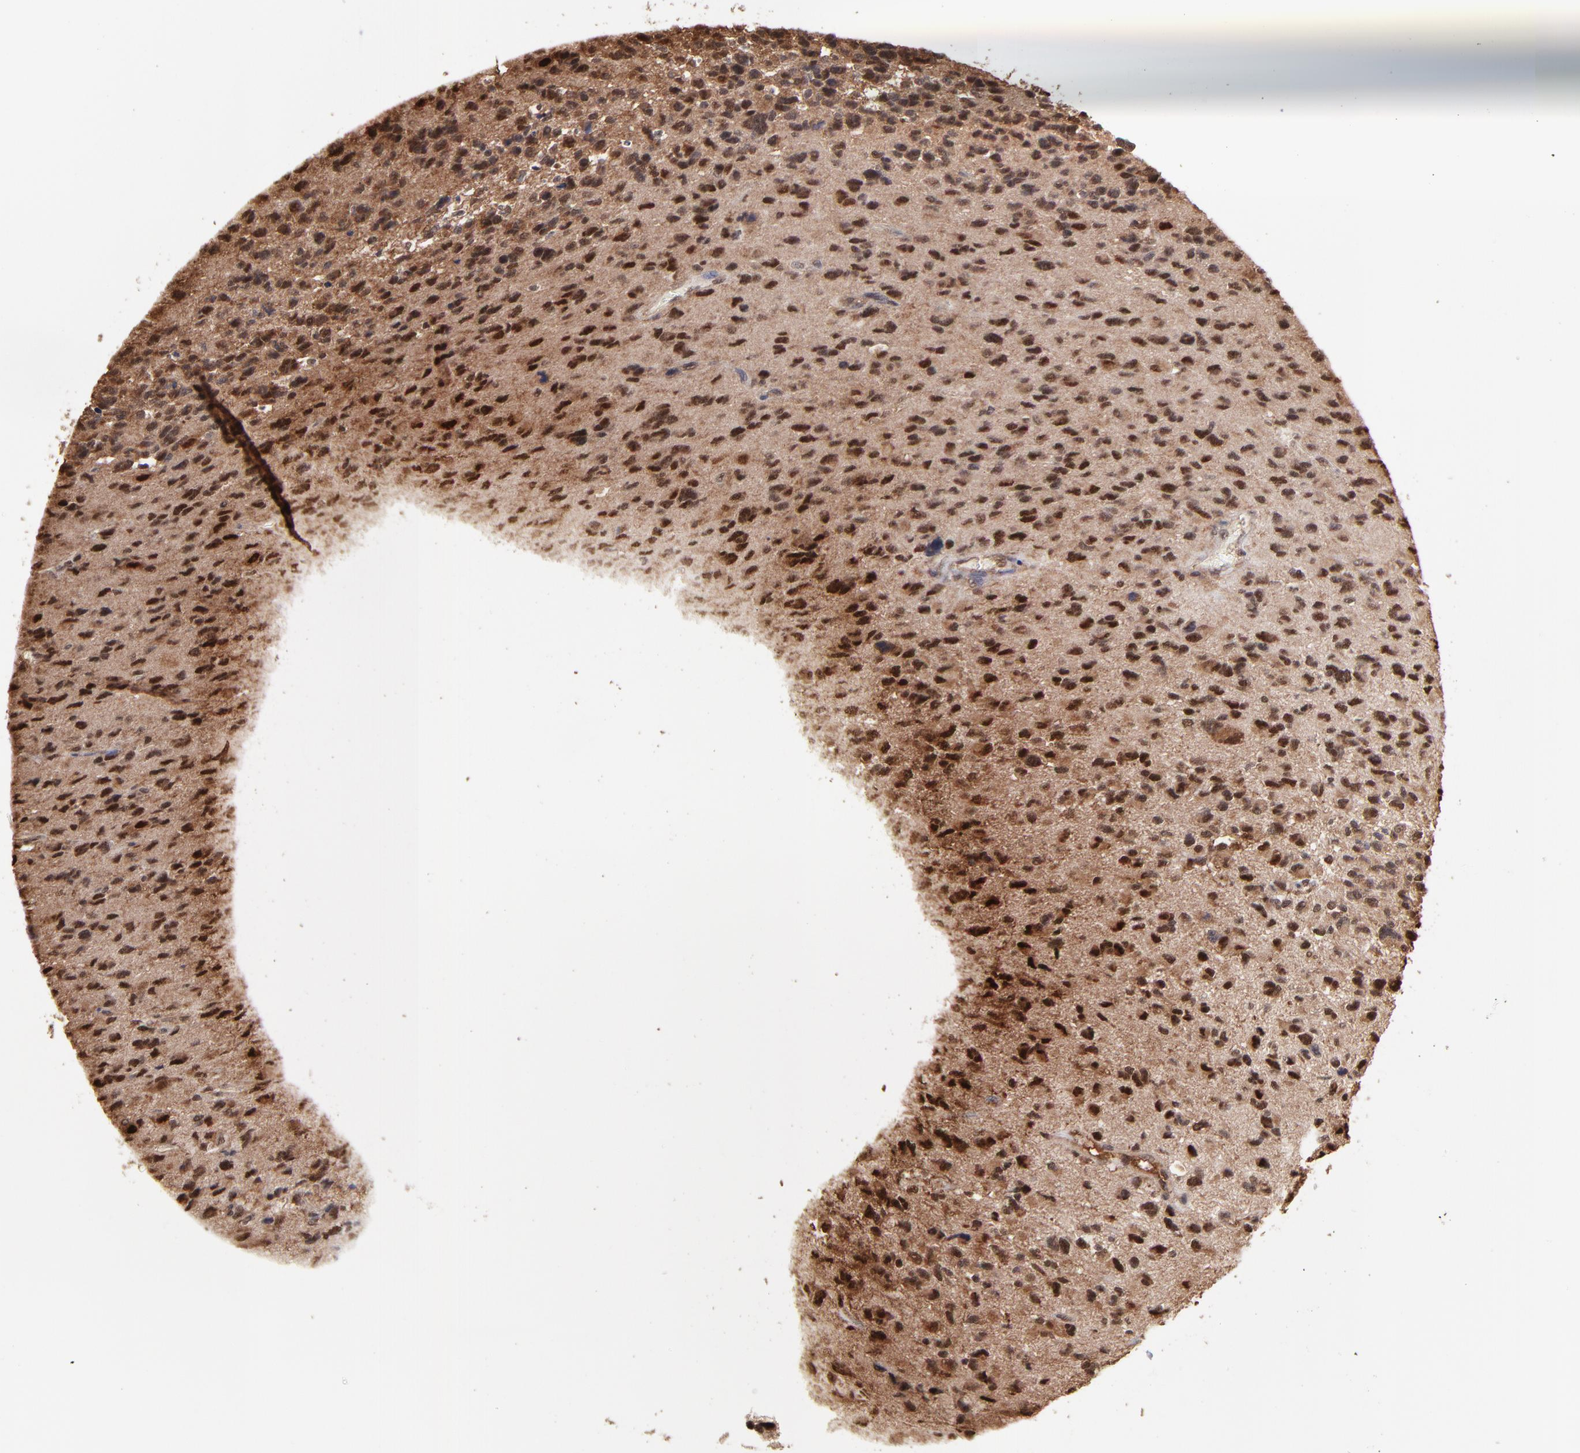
{"staining": {"intensity": "strong", "quantity": ">75%", "location": "nuclear"}, "tissue": "glioma", "cell_type": "Tumor cells", "image_type": "cancer", "snomed": [{"axis": "morphology", "description": "Glioma, malignant, High grade"}, {"axis": "topography", "description": "Brain"}], "caption": "IHC of human glioma demonstrates high levels of strong nuclear expression in approximately >75% of tumor cells.", "gene": "PSMD14", "patient": {"sex": "male", "age": 69}}